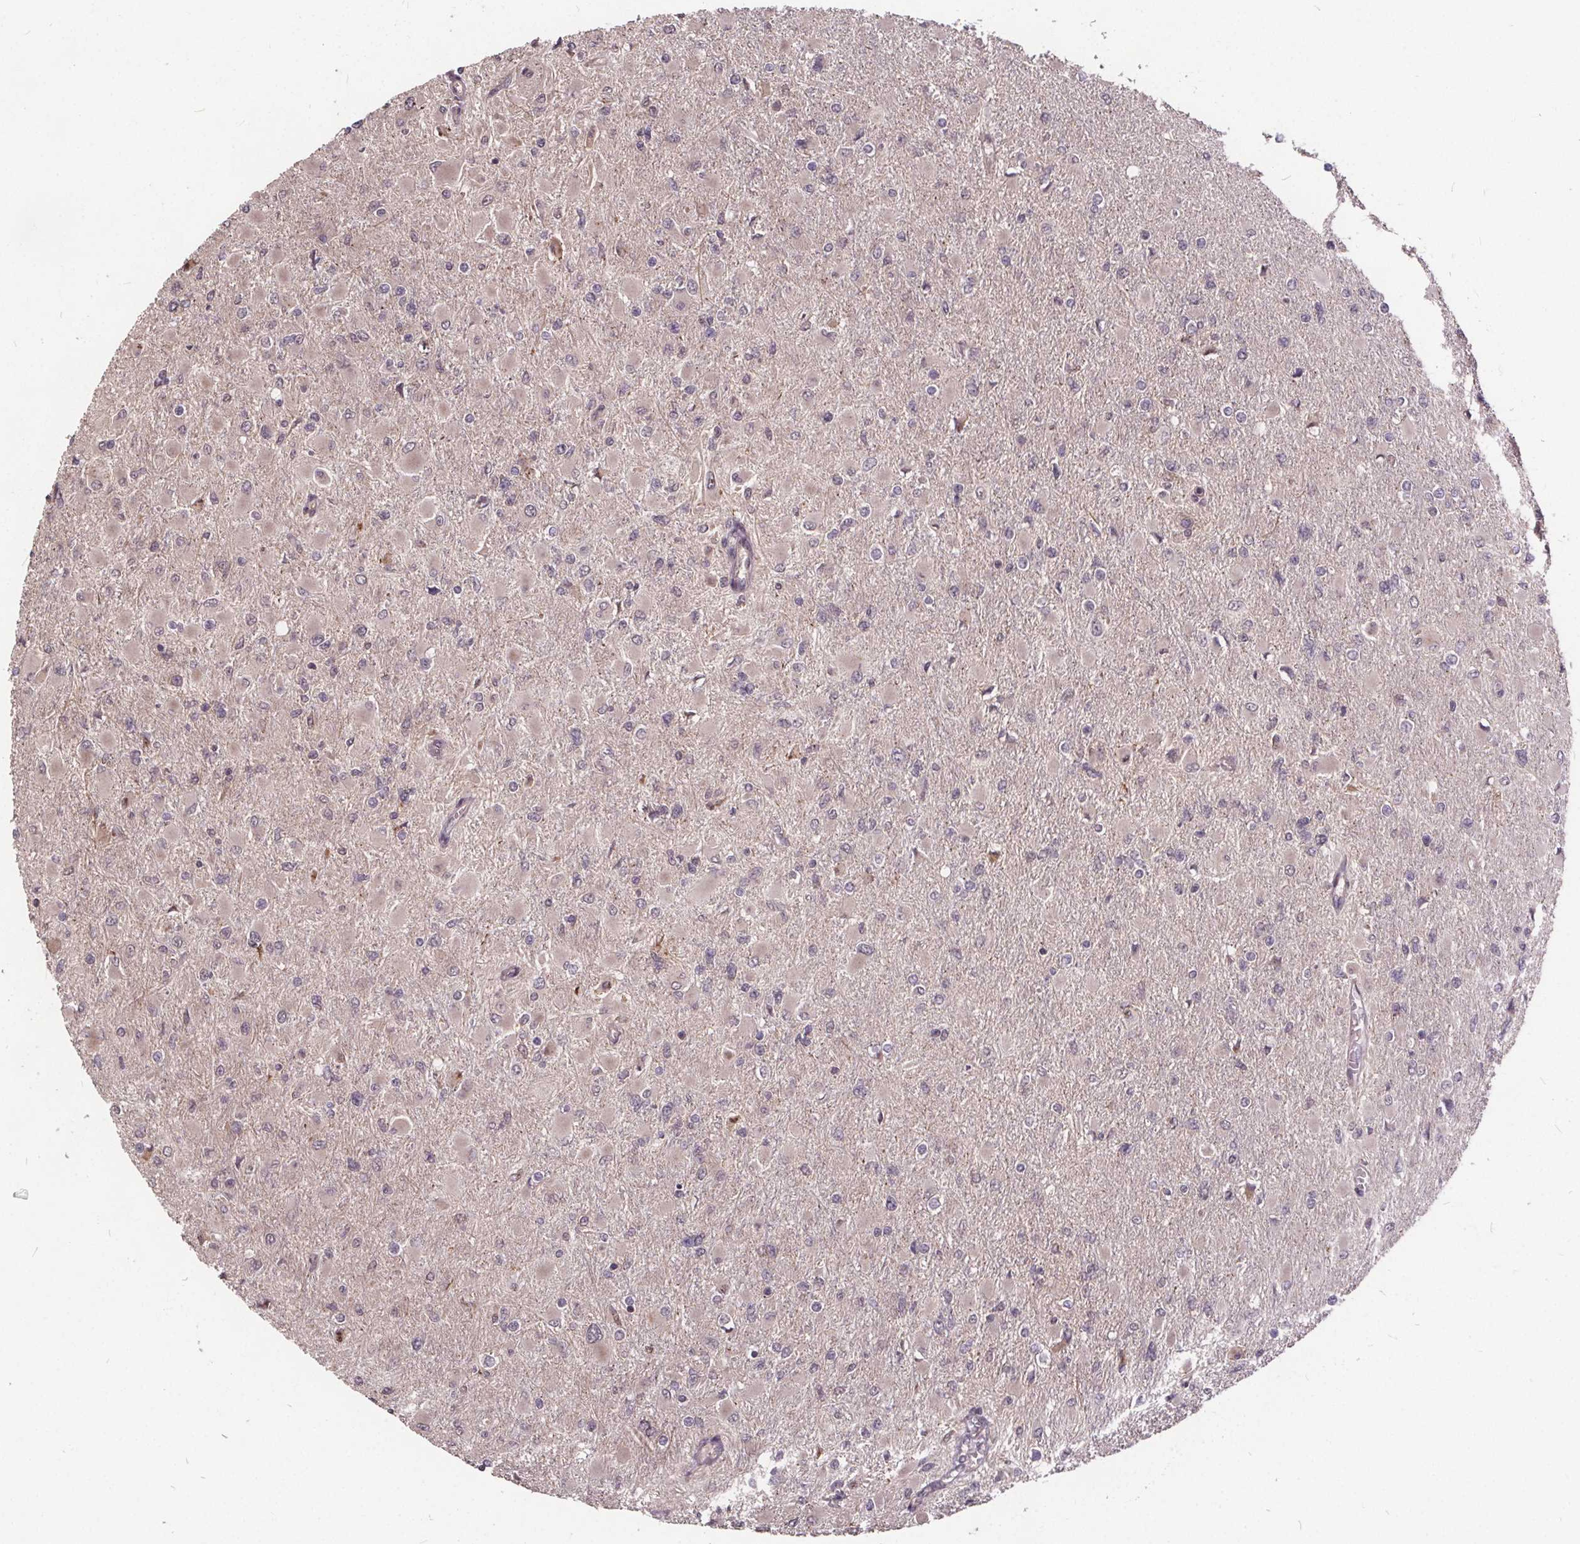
{"staining": {"intensity": "negative", "quantity": "none", "location": "none"}, "tissue": "glioma", "cell_type": "Tumor cells", "image_type": "cancer", "snomed": [{"axis": "morphology", "description": "Glioma, malignant, High grade"}, {"axis": "topography", "description": "Cerebral cortex"}], "caption": "Tumor cells show no significant positivity in glioma.", "gene": "USP9X", "patient": {"sex": "female", "age": 36}}